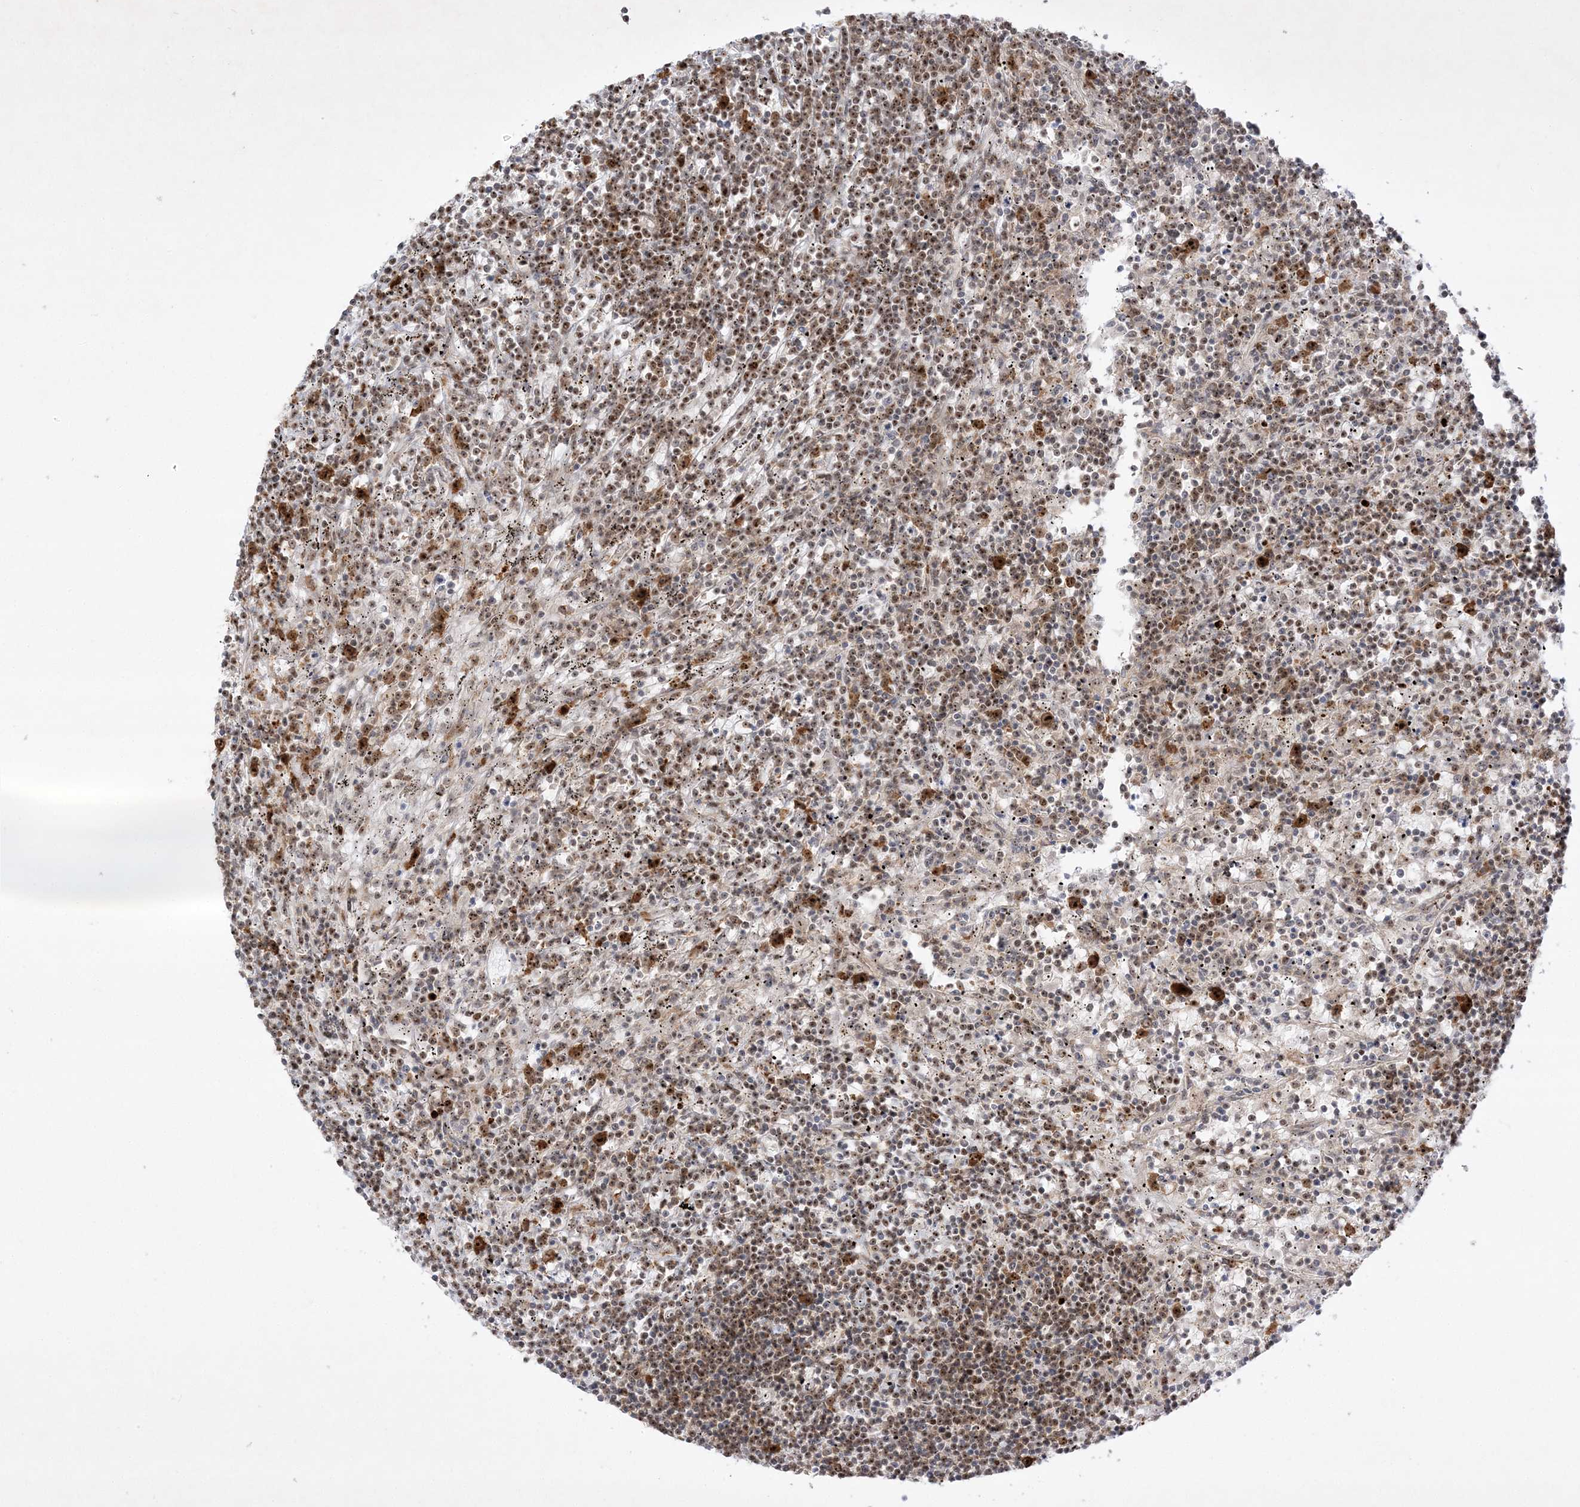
{"staining": {"intensity": "moderate", "quantity": ">75%", "location": "nuclear"}, "tissue": "lymphoma", "cell_type": "Tumor cells", "image_type": "cancer", "snomed": [{"axis": "morphology", "description": "Malignant lymphoma, non-Hodgkin's type, Low grade"}, {"axis": "topography", "description": "Spleen"}], "caption": "The image exhibits staining of malignant lymphoma, non-Hodgkin's type (low-grade), revealing moderate nuclear protein staining (brown color) within tumor cells.", "gene": "NPM3", "patient": {"sex": "male", "age": 76}}